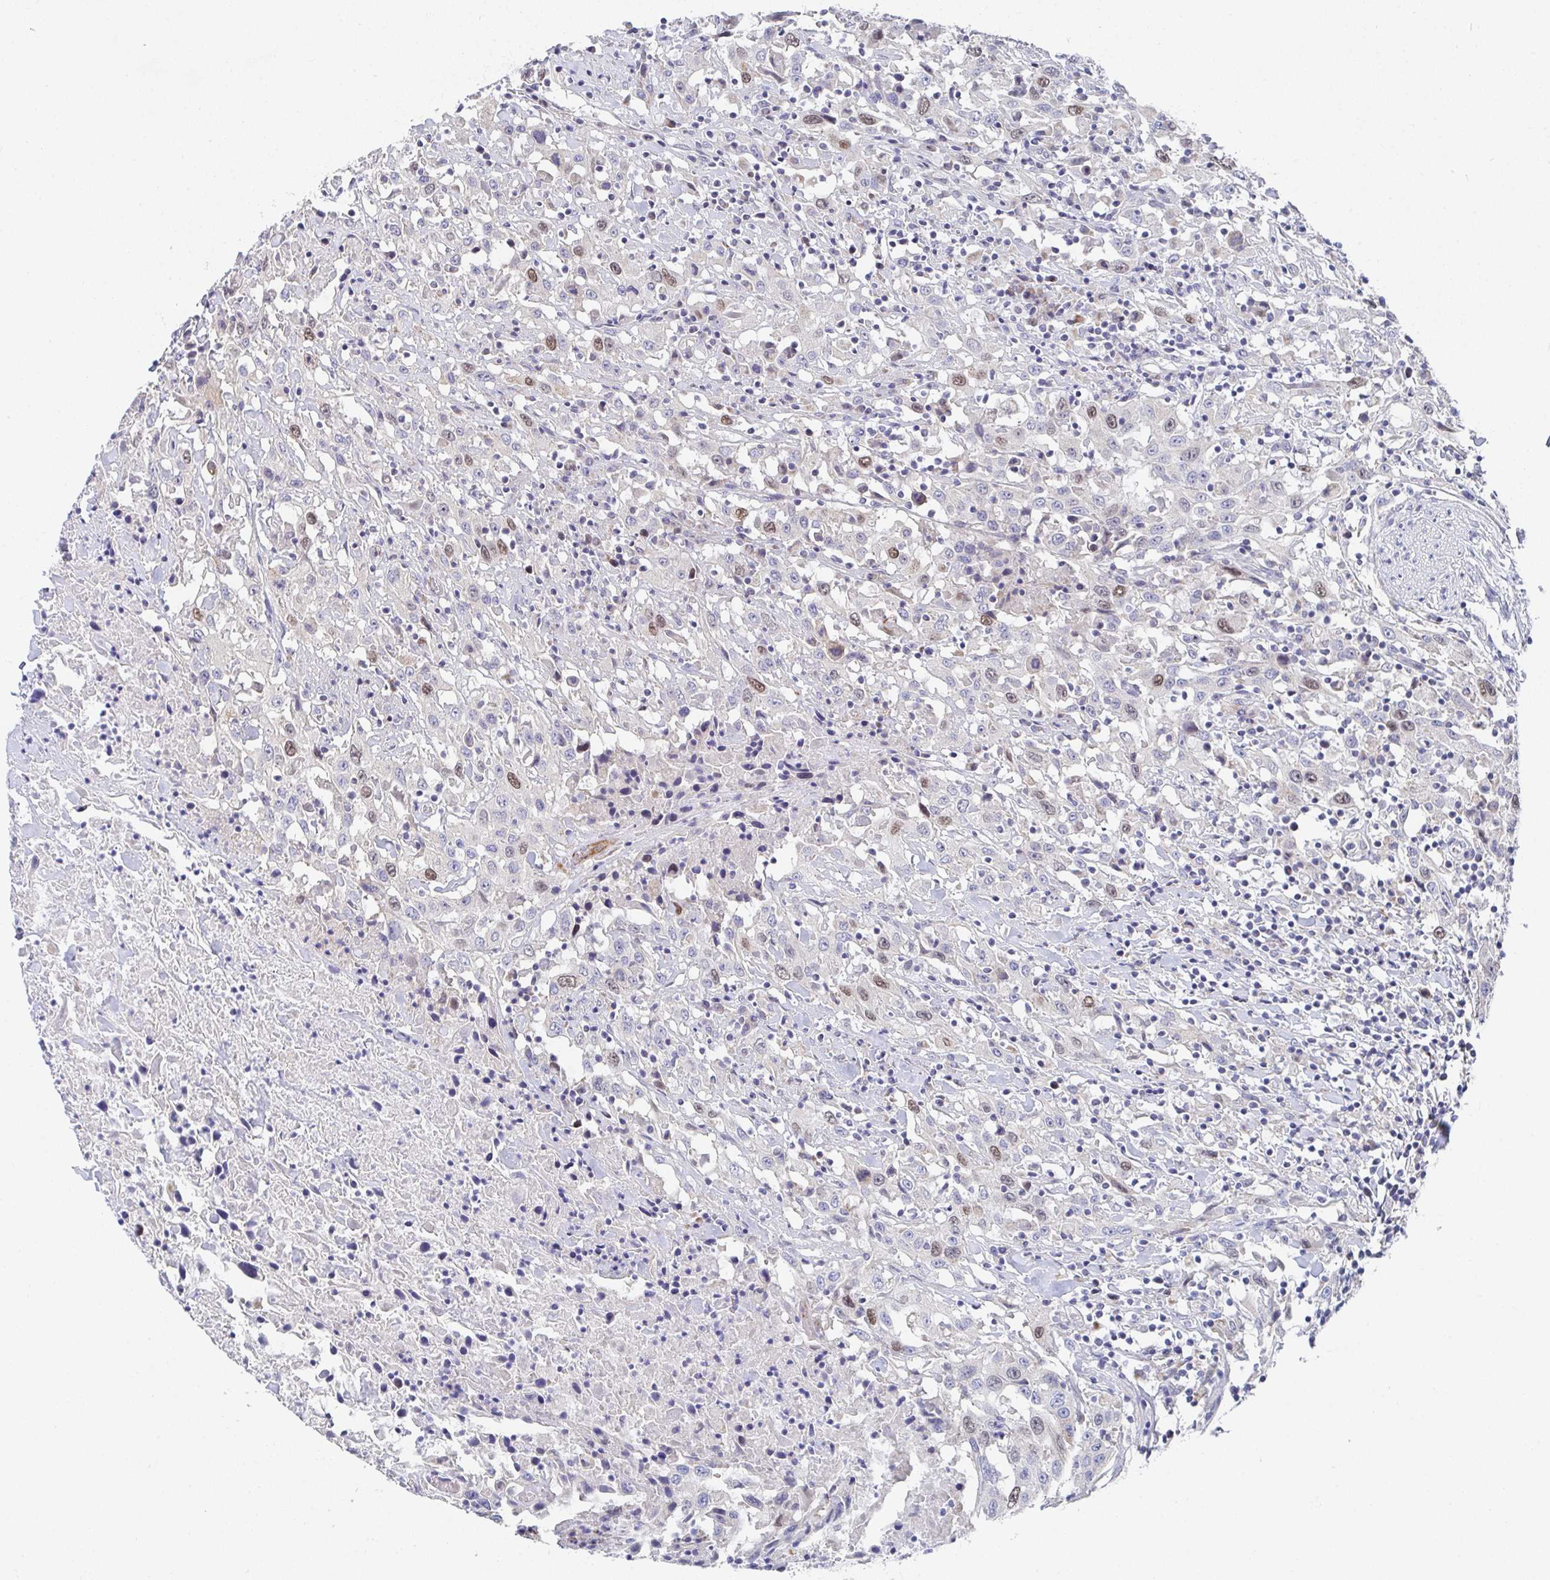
{"staining": {"intensity": "moderate", "quantity": "<25%", "location": "nuclear"}, "tissue": "urothelial cancer", "cell_type": "Tumor cells", "image_type": "cancer", "snomed": [{"axis": "morphology", "description": "Urothelial carcinoma, High grade"}, {"axis": "topography", "description": "Urinary bladder"}], "caption": "This image demonstrates immunohistochemistry staining of human urothelial carcinoma (high-grade), with low moderate nuclear staining in about <25% of tumor cells.", "gene": "ATP5F1C", "patient": {"sex": "male", "age": 61}}